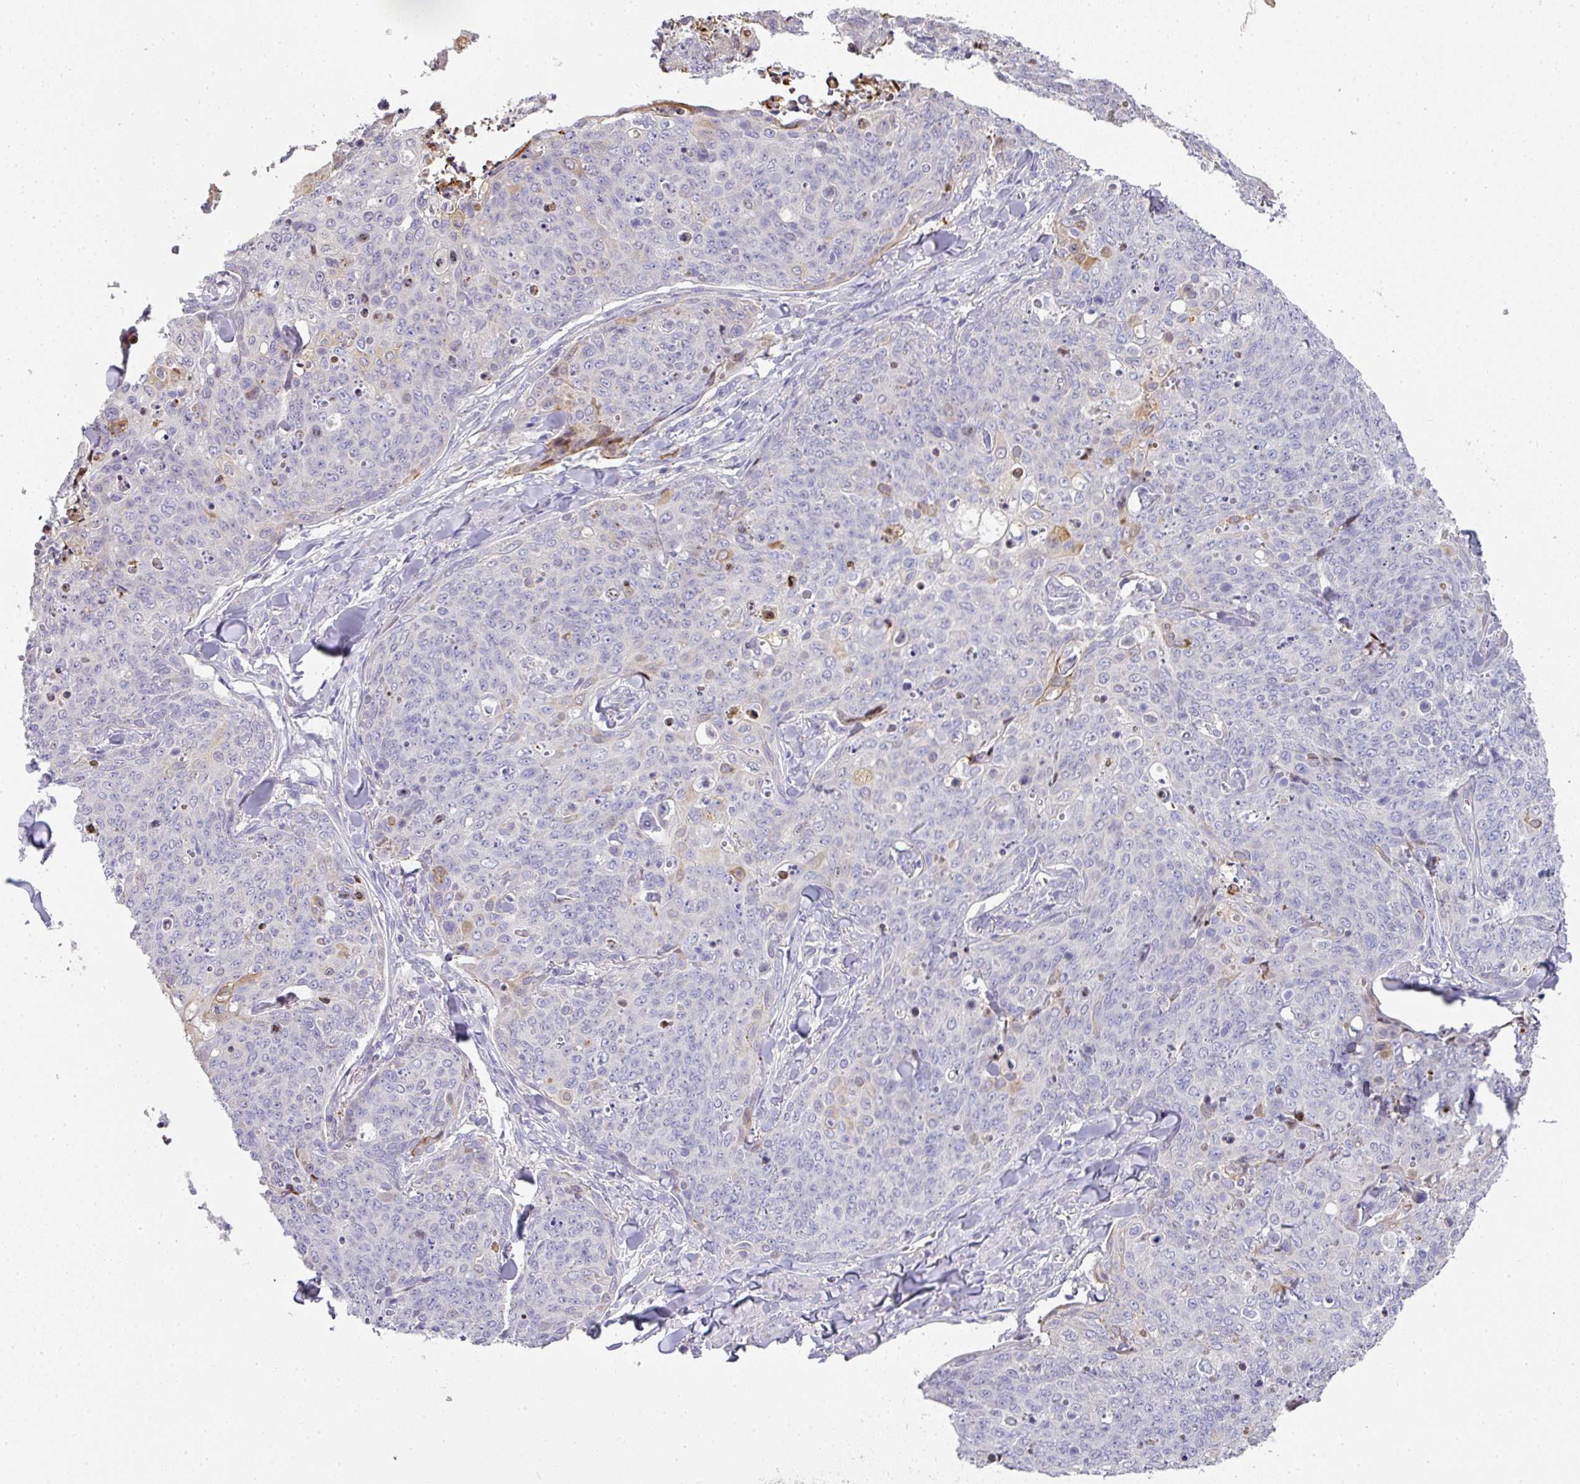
{"staining": {"intensity": "moderate", "quantity": "<25%", "location": "cytoplasmic/membranous"}, "tissue": "skin cancer", "cell_type": "Tumor cells", "image_type": "cancer", "snomed": [{"axis": "morphology", "description": "Squamous cell carcinoma, NOS"}, {"axis": "topography", "description": "Skin"}, {"axis": "topography", "description": "Vulva"}], "caption": "The histopathology image demonstrates immunohistochemical staining of skin cancer (squamous cell carcinoma). There is moderate cytoplasmic/membranous staining is seen in about <25% of tumor cells.", "gene": "HHEX", "patient": {"sex": "female", "age": 85}}